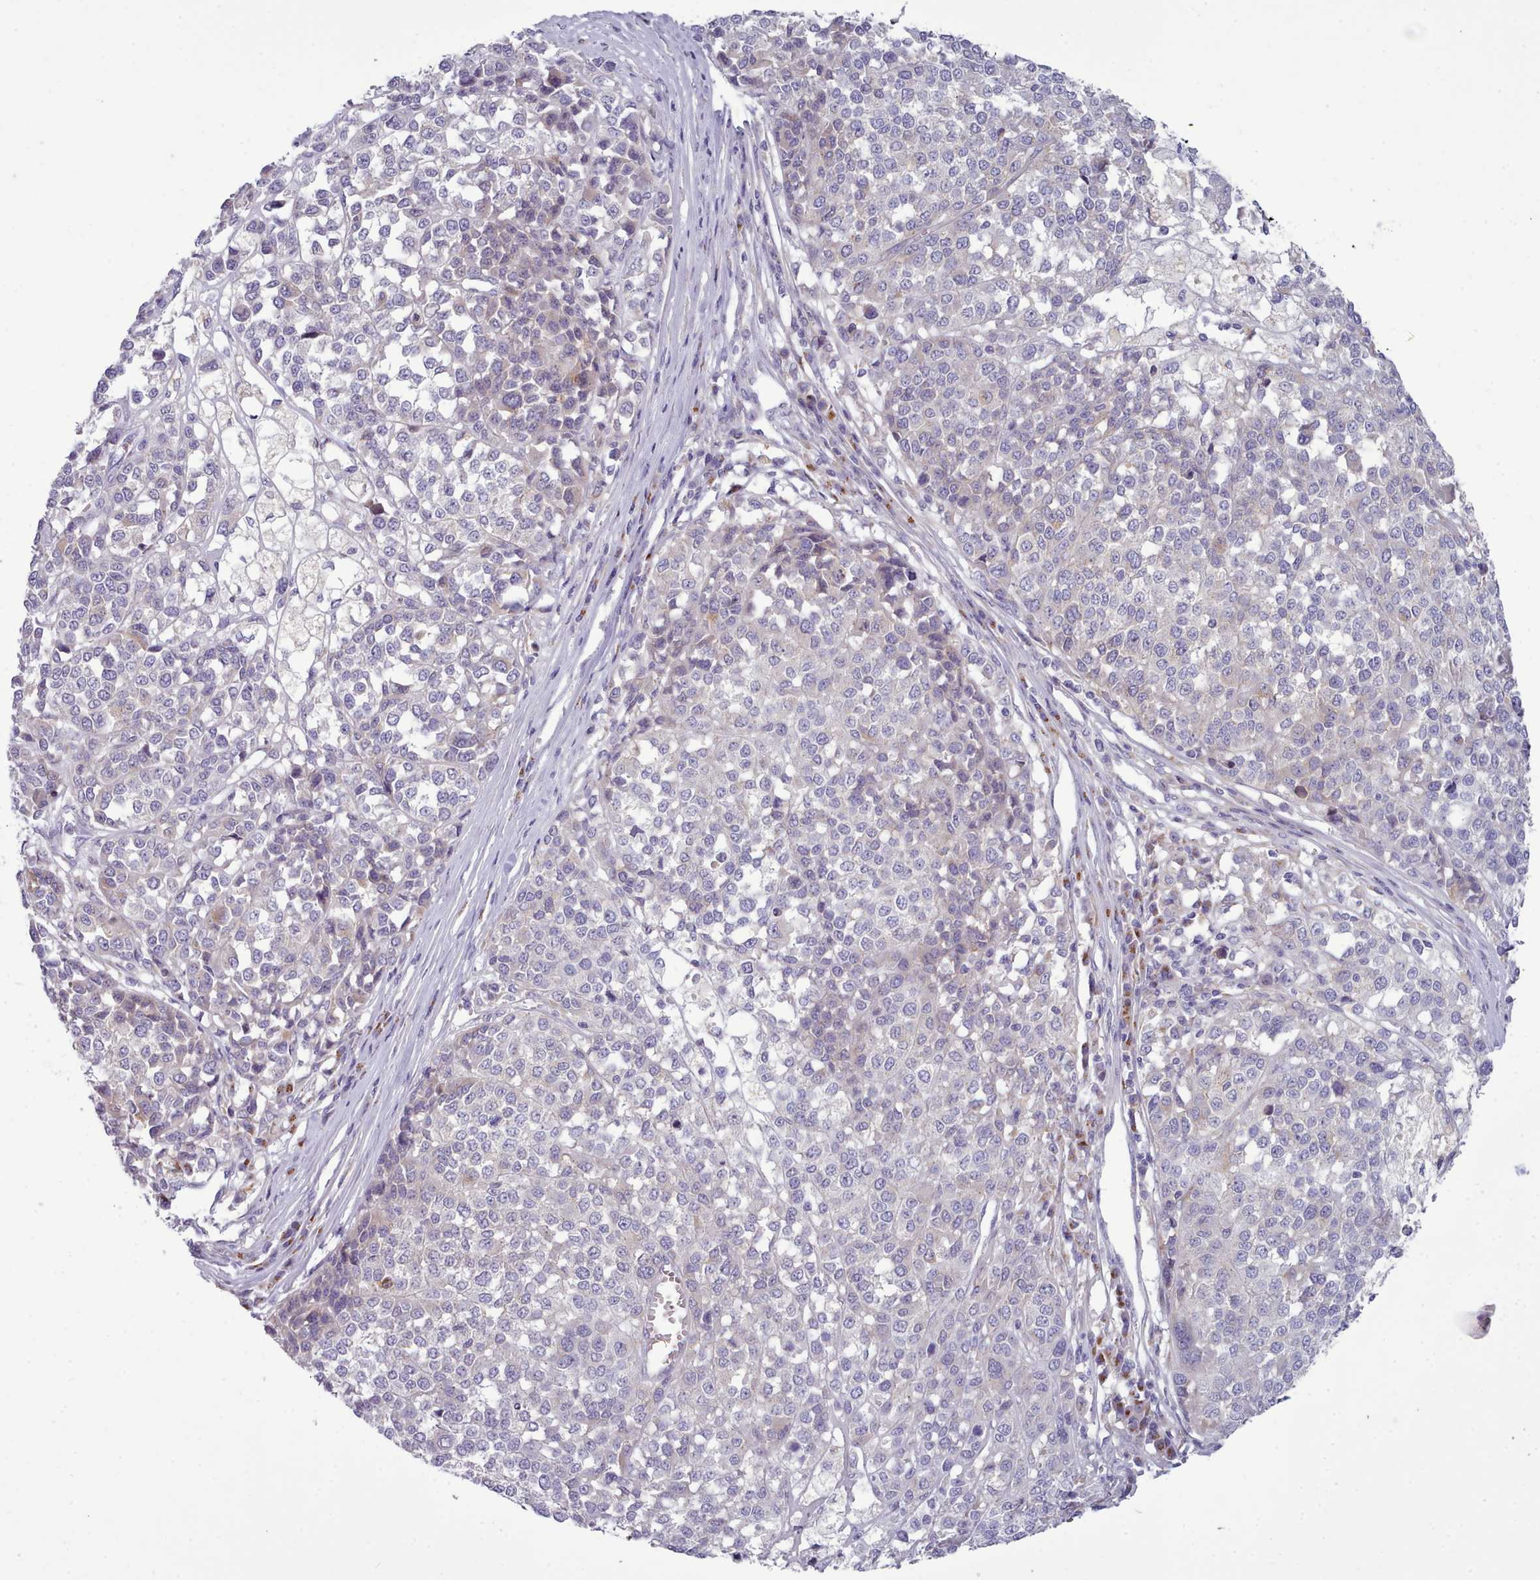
{"staining": {"intensity": "negative", "quantity": "none", "location": "none"}, "tissue": "melanoma", "cell_type": "Tumor cells", "image_type": "cancer", "snomed": [{"axis": "morphology", "description": "Malignant melanoma, Metastatic site"}, {"axis": "topography", "description": "Lymph node"}], "caption": "A high-resolution micrograph shows immunohistochemistry (IHC) staining of melanoma, which shows no significant positivity in tumor cells. (Brightfield microscopy of DAB (3,3'-diaminobenzidine) IHC at high magnification).", "gene": "MYRFL", "patient": {"sex": "male", "age": 44}}